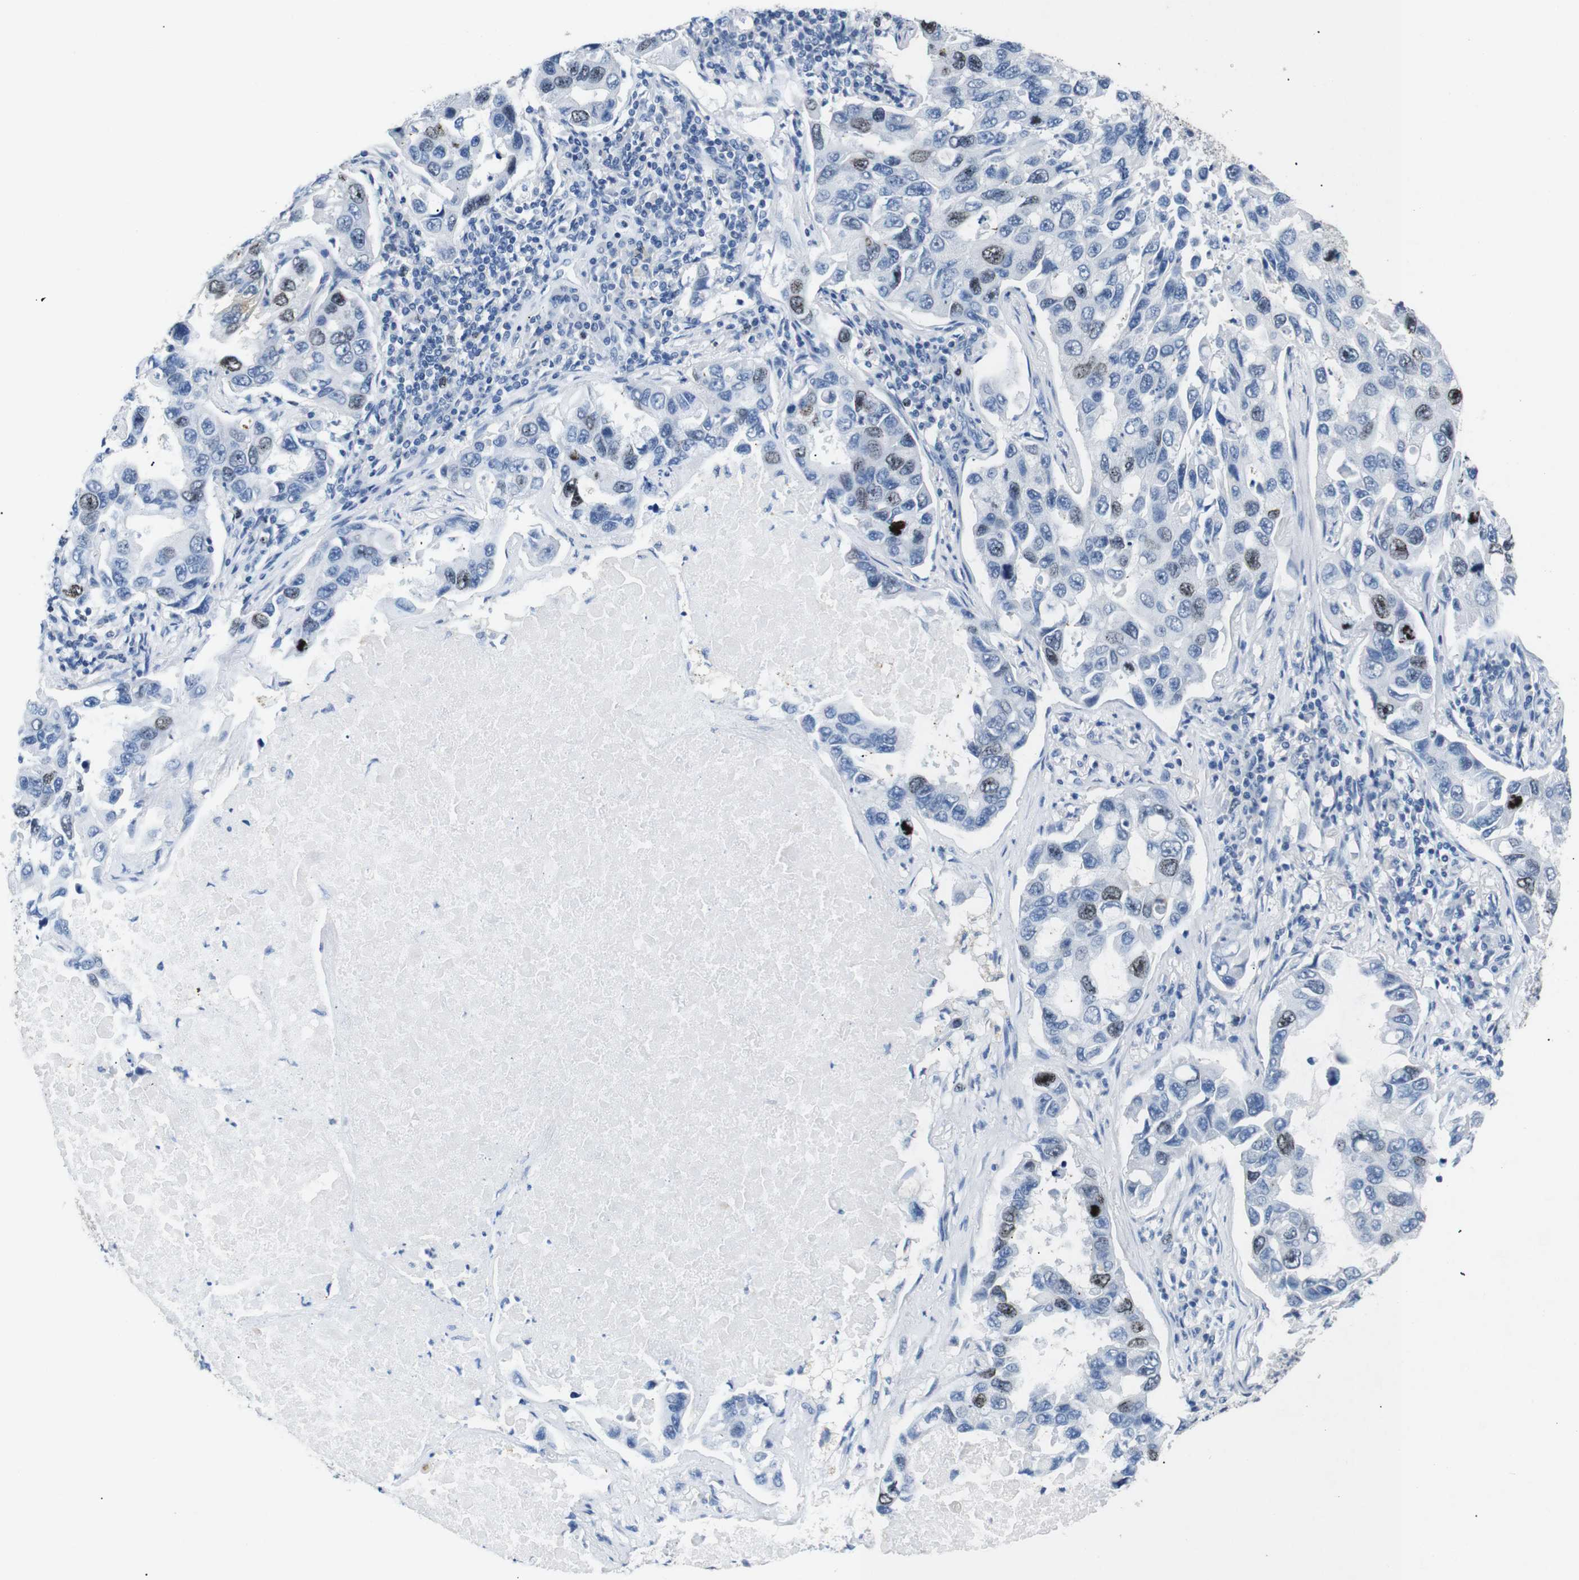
{"staining": {"intensity": "moderate", "quantity": "<25%", "location": "nuclear"}, "tissue": "lung cancer", "cell_type": "Tumor cells", "image_type": "cancer", "snomed": [{"axis": "morphology", "description": "Adenocarcinoma, NOS"}, {"axis": "topography", "description": "Lung"}], "caption": "Moderate nuclear expression is present in approximately <25% of tumor cells in lung adenocarcinoma.", "gene": "INCENP", "patient": {"sex": "male", "age": 64}}